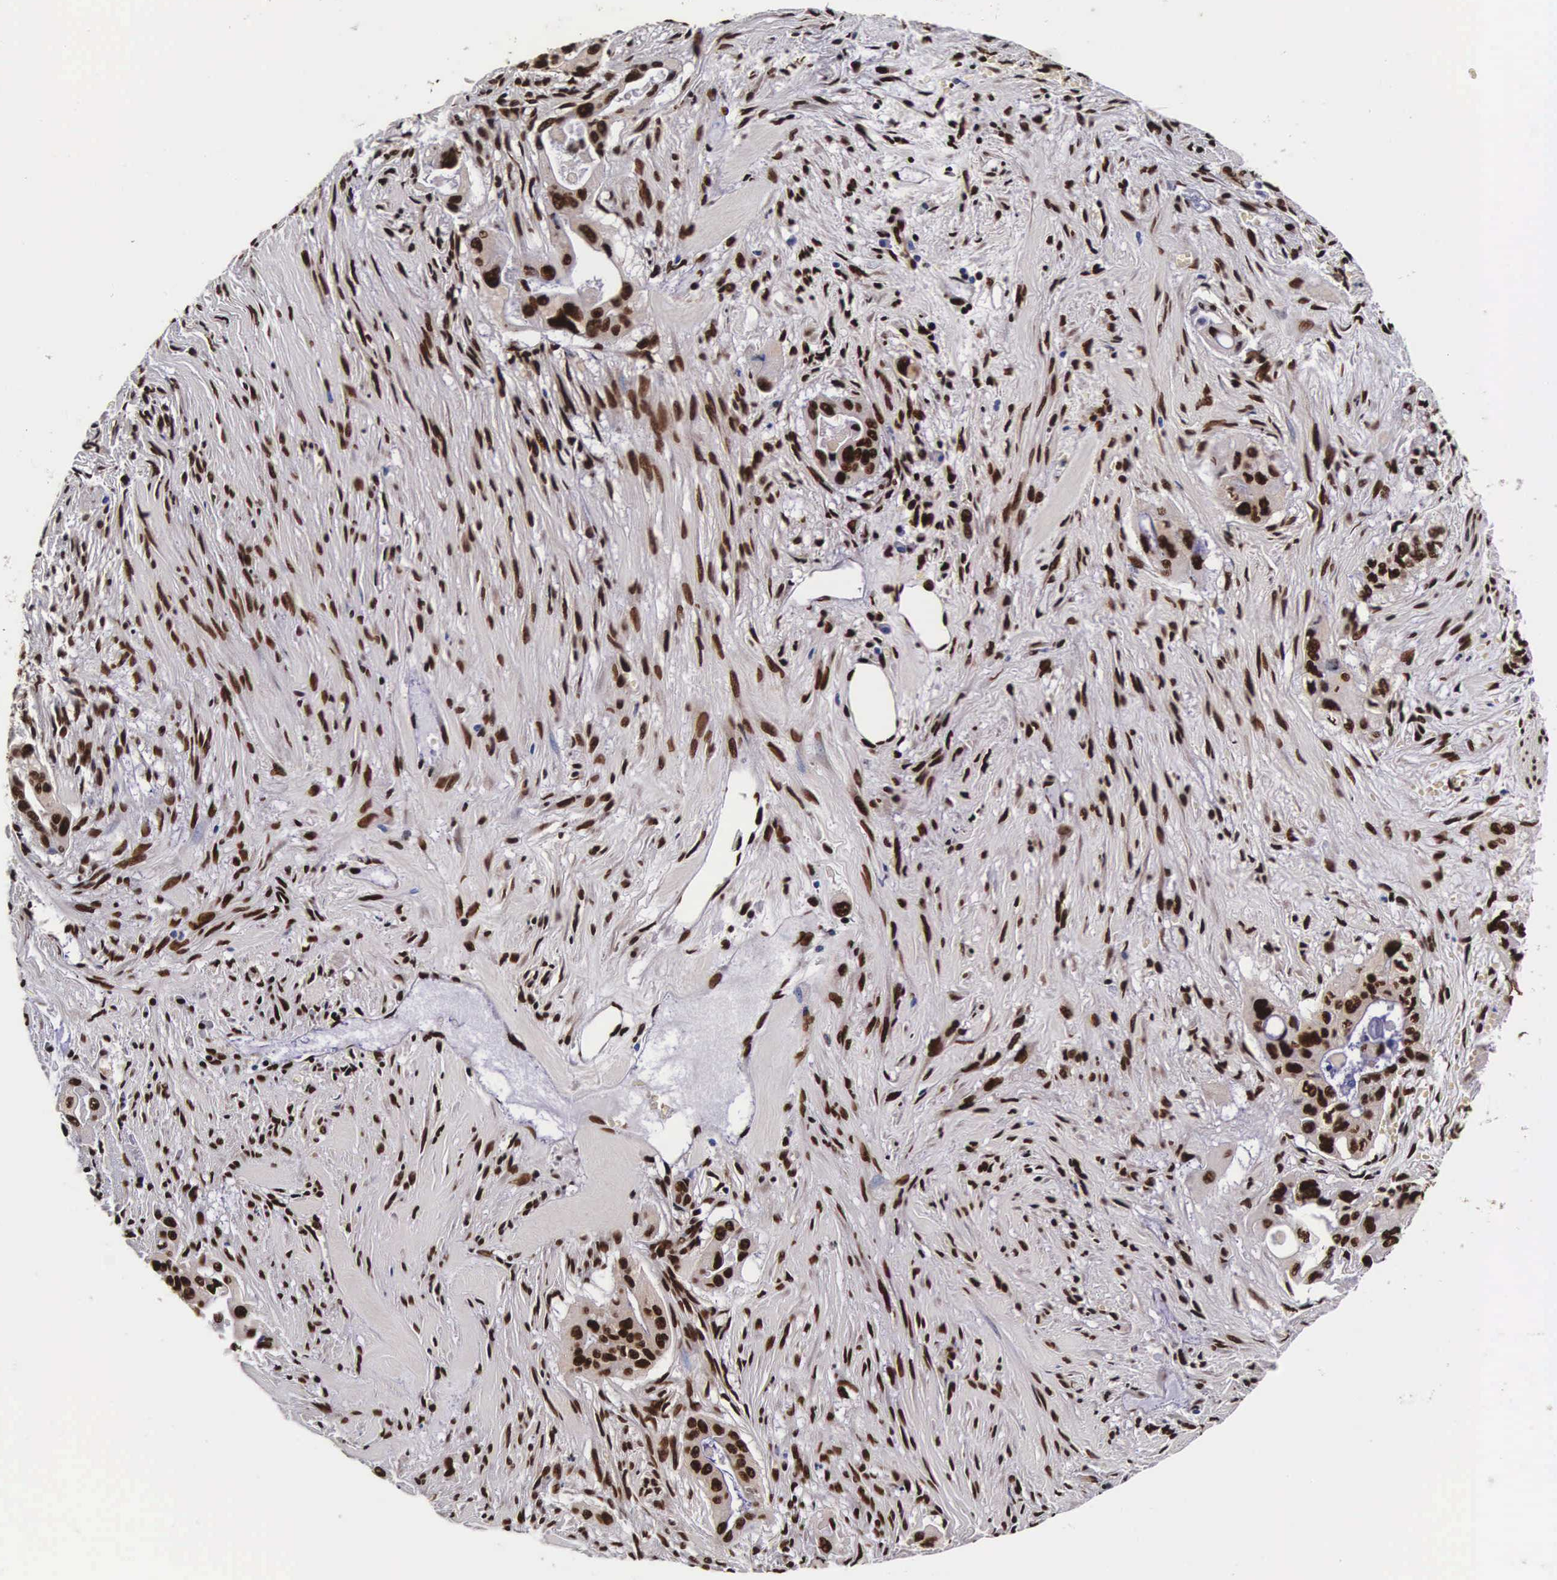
{"staining": {"intensity": "strong", "quantity": ">75%", "location": "nuclear"}, "tissue": "pancreatic cancer", "cell_type": "Tumor cells", "image_type": "cancer", "snomed": [{"axis": "morphology", "description": "Adenocarcinoma, NOS"}, {"axis": "topography", "description": "Pancreas"}], "caption": "Brown immunohistochemical staining in pancreatic cancer exhibits strong nuclear expression in about >75% of tumor cells.", "gene": "PABPN1", "patient": {"sex": "male", "age": 77}}